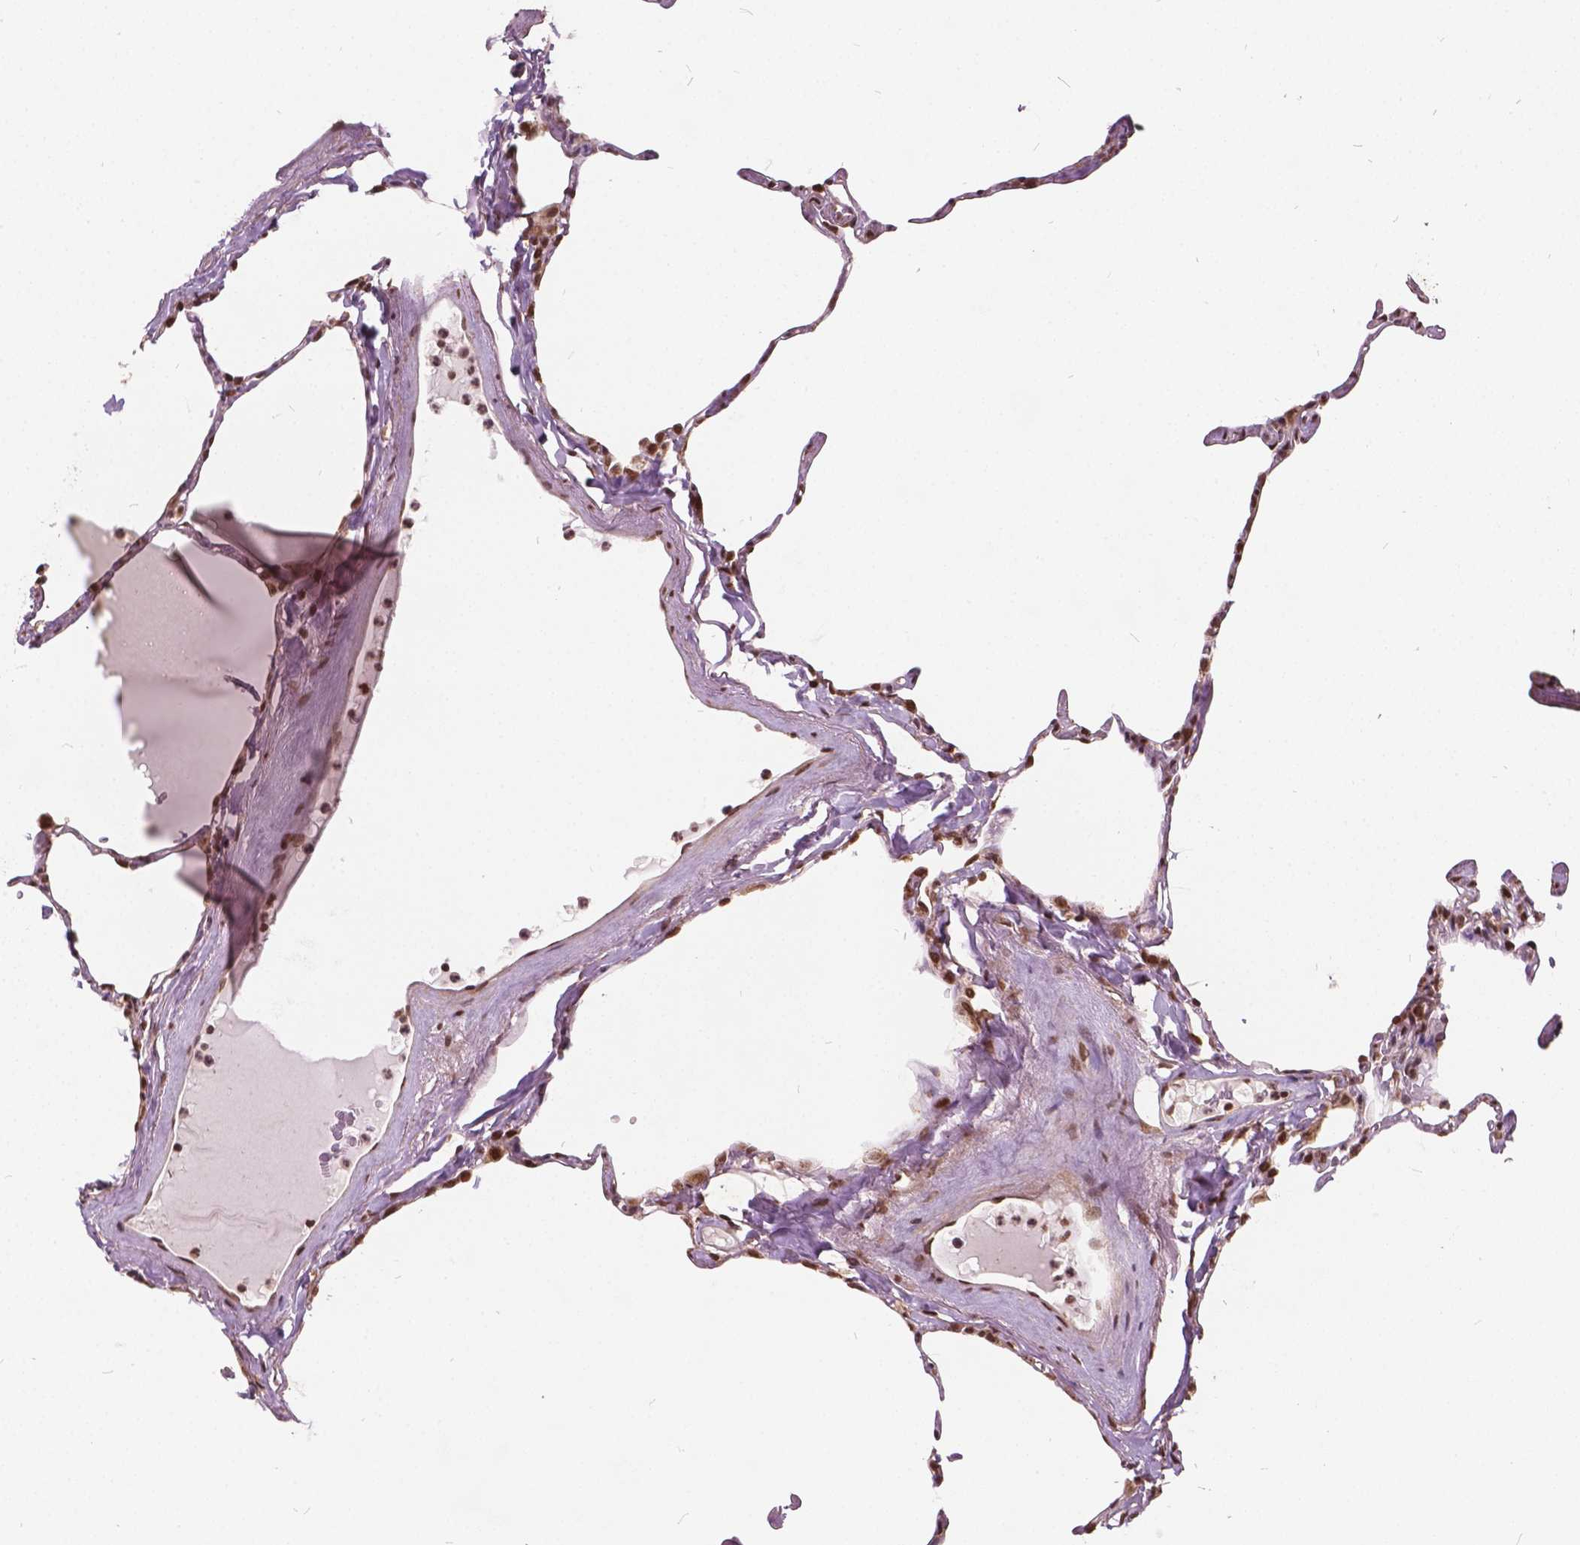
{"staining": {"intensity": "weak", "quantity": "25%-75%", "location": "cytoplasmic/membranous,nuclear"}, "tissue": "lung", "cell_type": "Alveolar cells", "image_type": "normal", "snomed": [{"axis": "morphology", "description": "Normal tissue, NOS"}, {"axis": "topography", "description": "Lung"}], "caption": "Weak cytoplasmic/membranous,nuclear expression is appreciated in approximately 25%-75% of alveolar cells in normal lung. (Stains: DAB in brown, nuclei in blue, Microscopy: brightfield microscopy at high magnification).", "gene": "GPS2", "patient": {"sex": "male", "age": 65}}